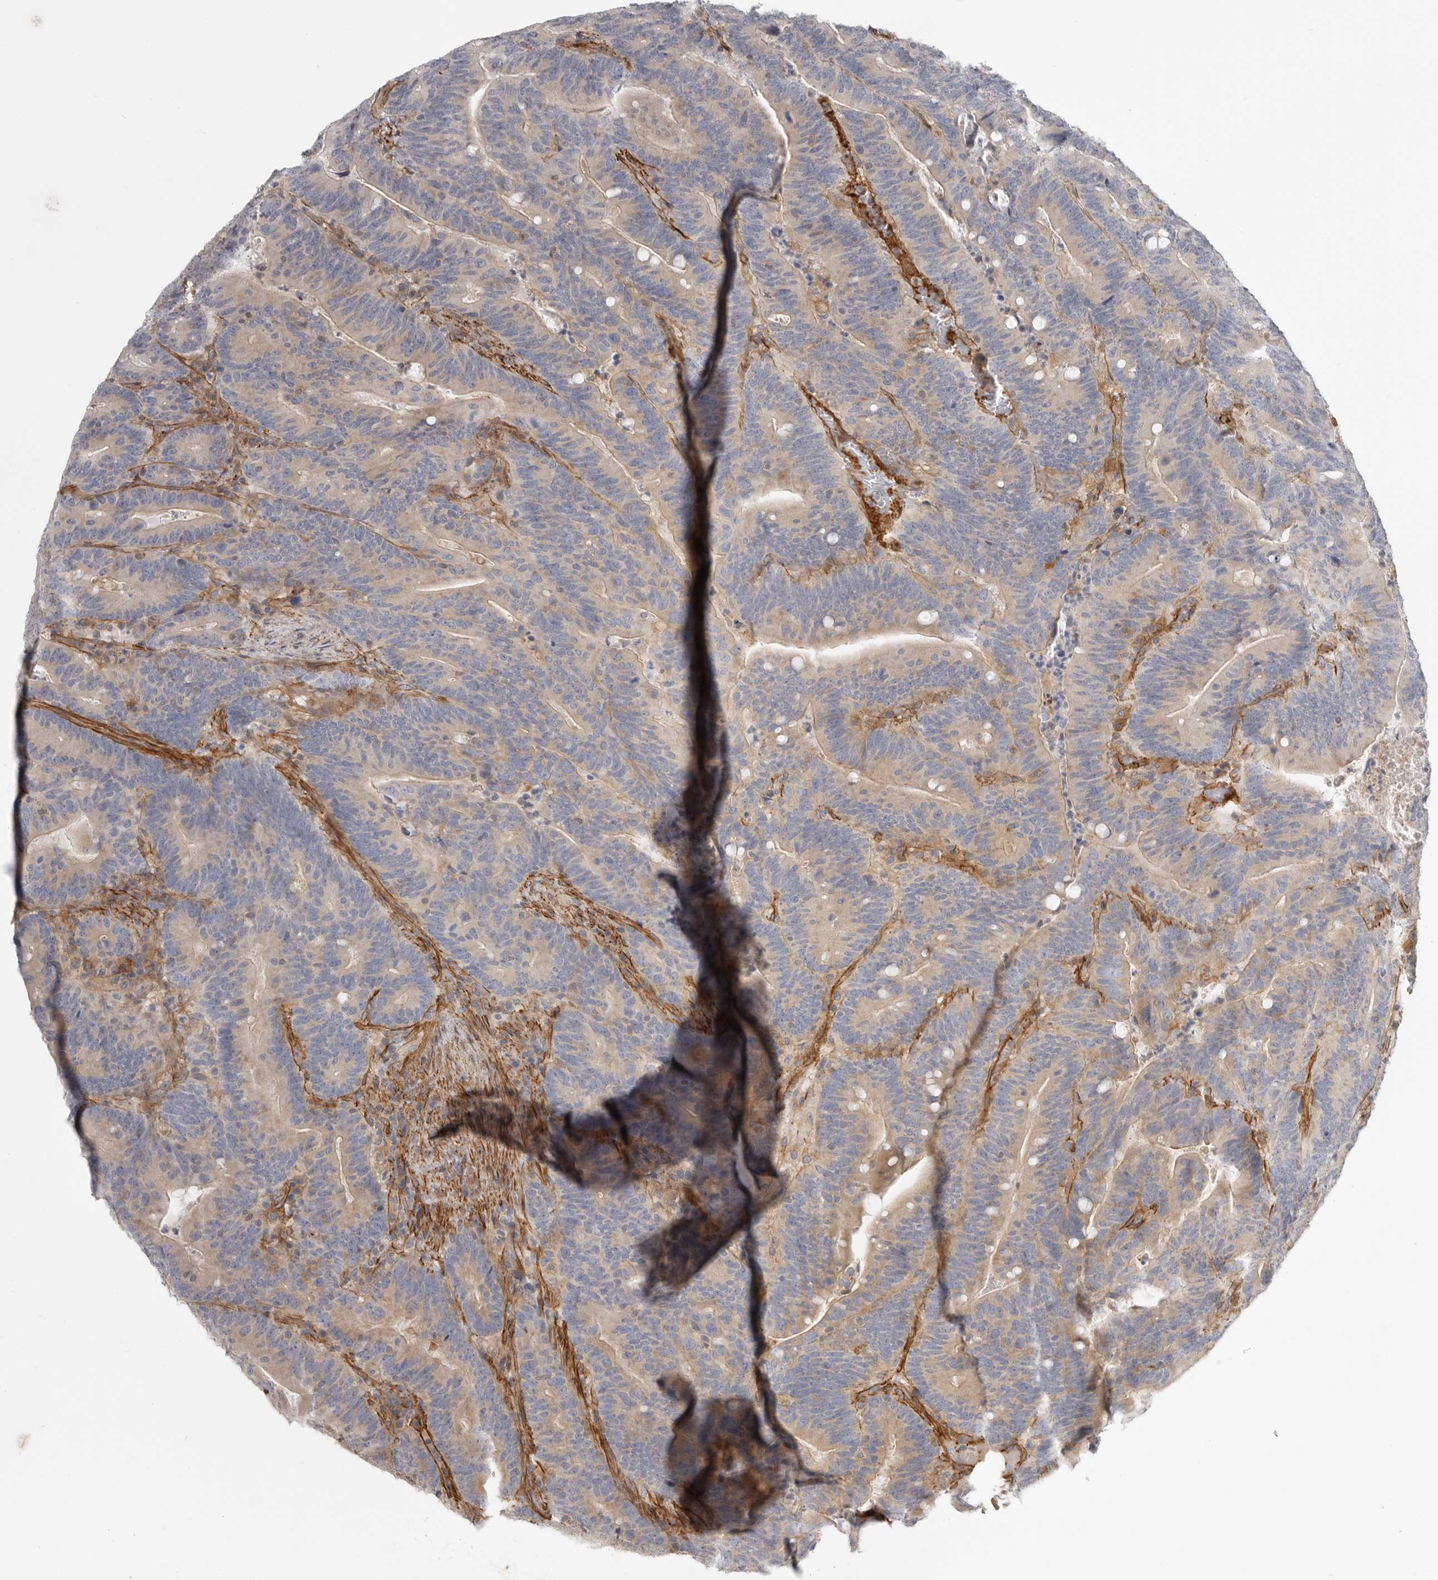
{"staining": {"intensity": "weak", "quantity": ">75%", "location": "cytoplasmic/membranous"}, "tissue": "colorectal cancer", "cell_type": "Tumor cells", "image_type": "cancer", "snomed": [{"axis": "morphology", "description": "Adenocarcinoma, NOS"}, {"axis": "topography", "description": "Colon"}], "caption": "This micrograph reveals colorectal cancer stained with IHC to label a protein in brown. The cytoplasmic/membranous of tumor cells show weak positivity for the protein. Nuclei are counter-stained blue.", "gene": "LONRF1", "patient": {"sex": "female", "age": 66}}